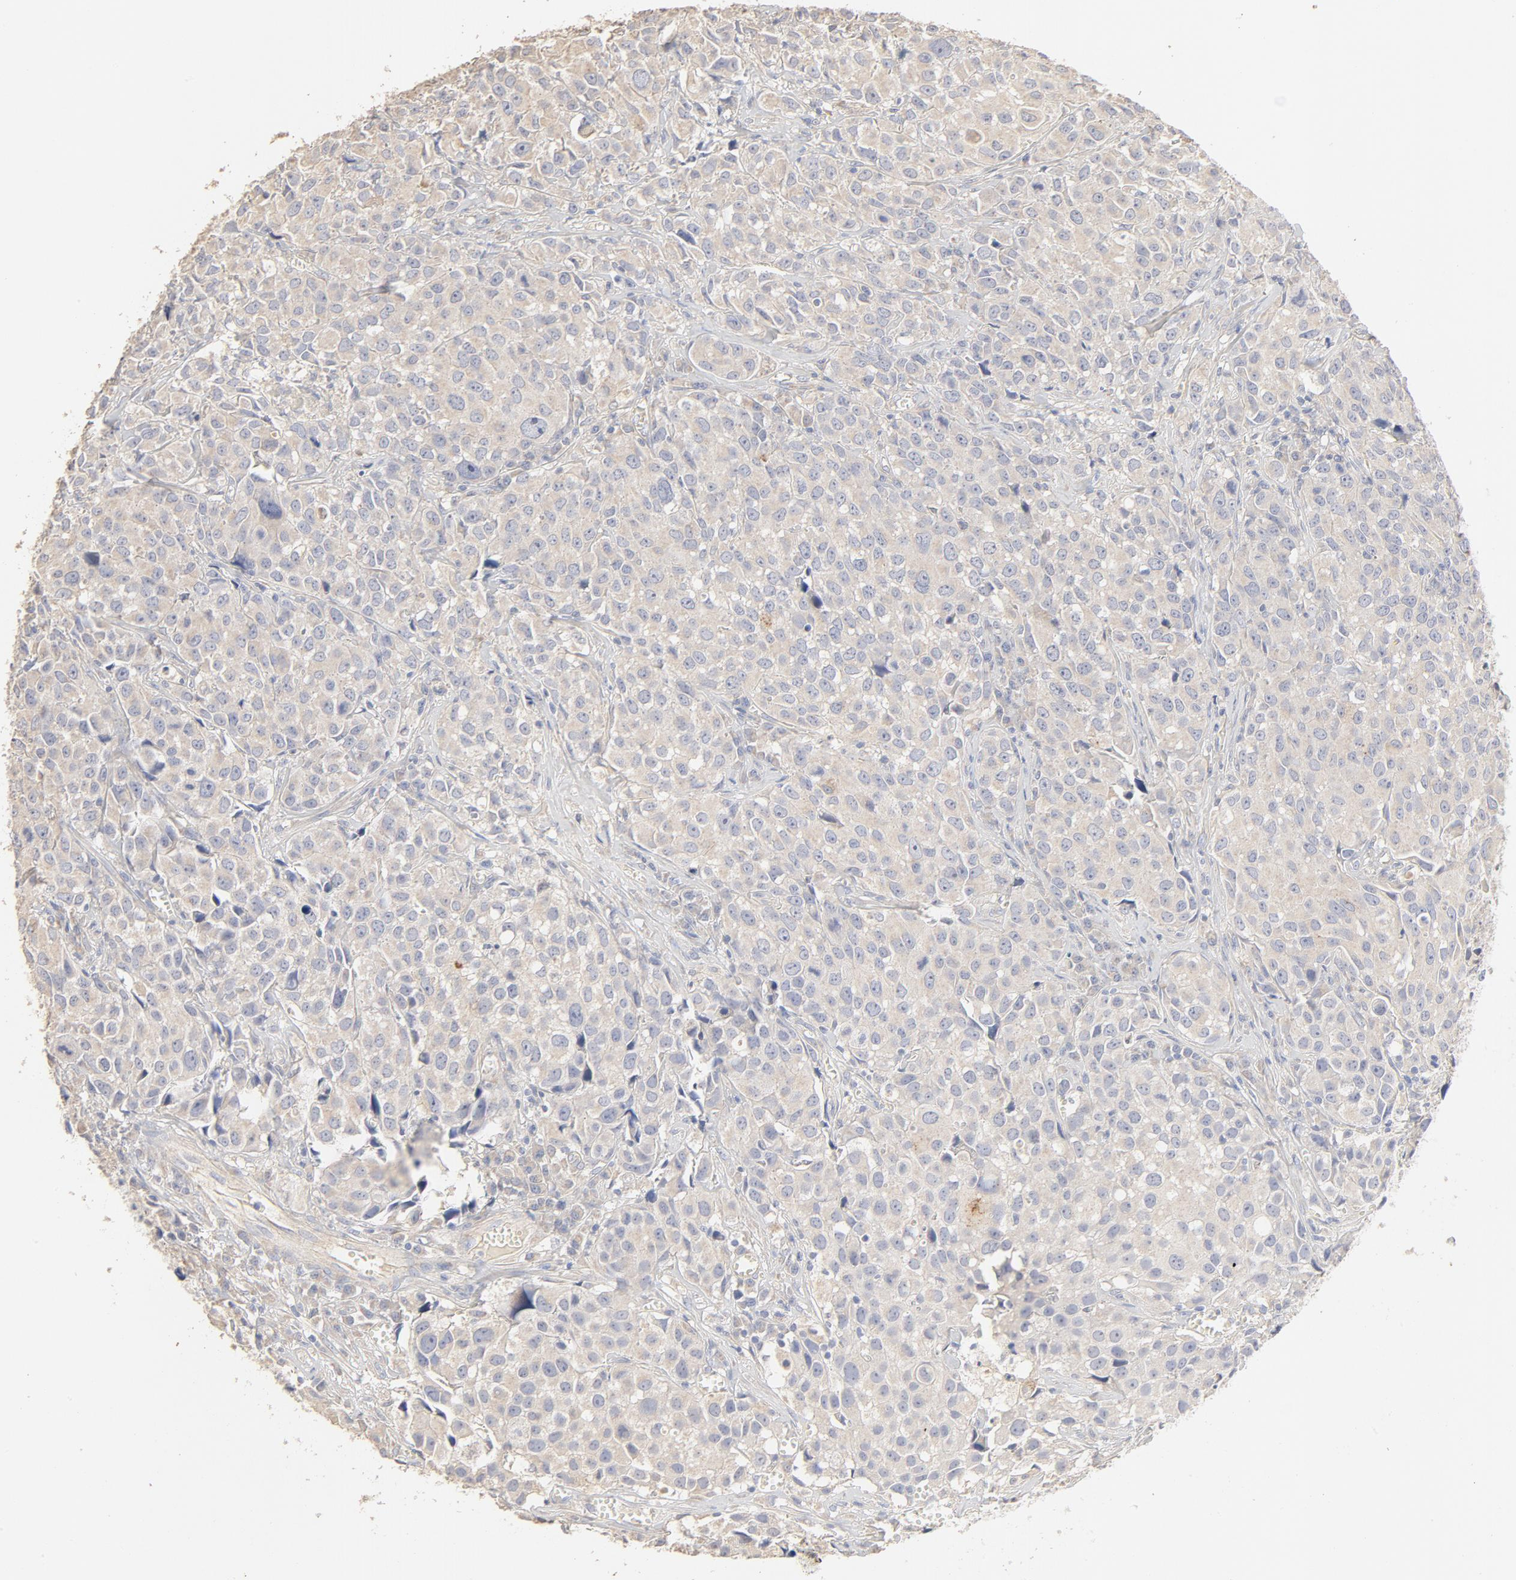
{"staining": {"intensity": "negative", "quantity": "none", "location": "none"}, "tissue": "urothelial cancer", "cell_type": "Tumor cells", "image_type": "cancer", "snomed": [{"axis": "morphology", "description": "Urothelial carcinoma, High grade"}, {"axis": "topography", "description": "Urinary bladder"}], "caption": "There is no significant staining in tumor cells of urothelial cancer.", "gene": "FCGBP", "patient": {"sex": "female", "age": 75}}